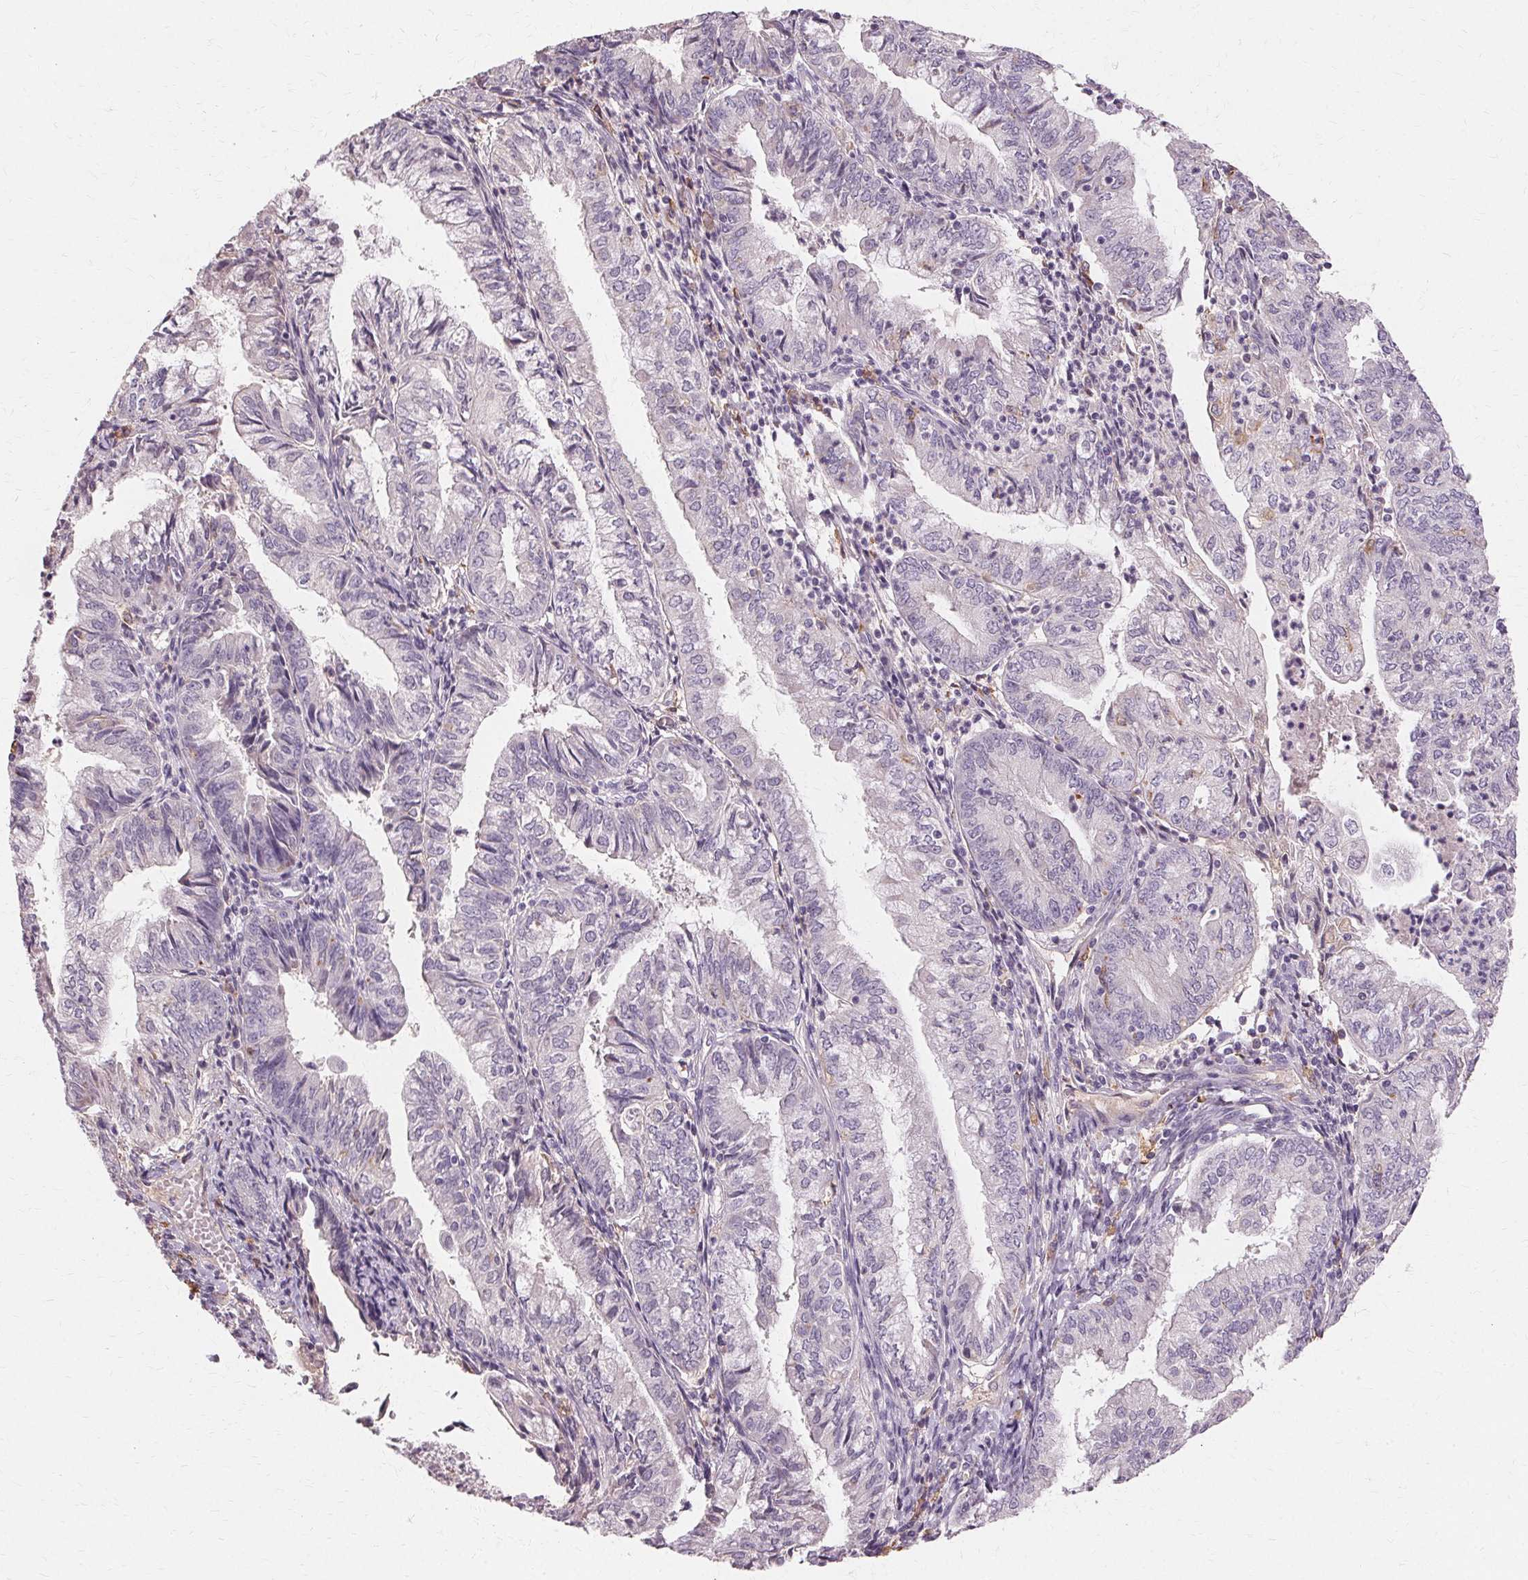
{"staining": {"intensity": "negative", "quantity": "none", "location": "none"}, "tissue": "endometrial cancer", "cell_type": "Tumor cells", "image_type": "cancer", "snomed": [{"axis": "morphology", "description": "Adenocarcinoma, NOS"}, {"axis": "topography", "description": "Endometrium"}], "caption": "This is a histopathology image of IHC staining of endometrial adenocarcinoma, which shows no expression in tumor cells.", "gene": "IFNGR1", "patient": {"sex": "female", "age": 55}}